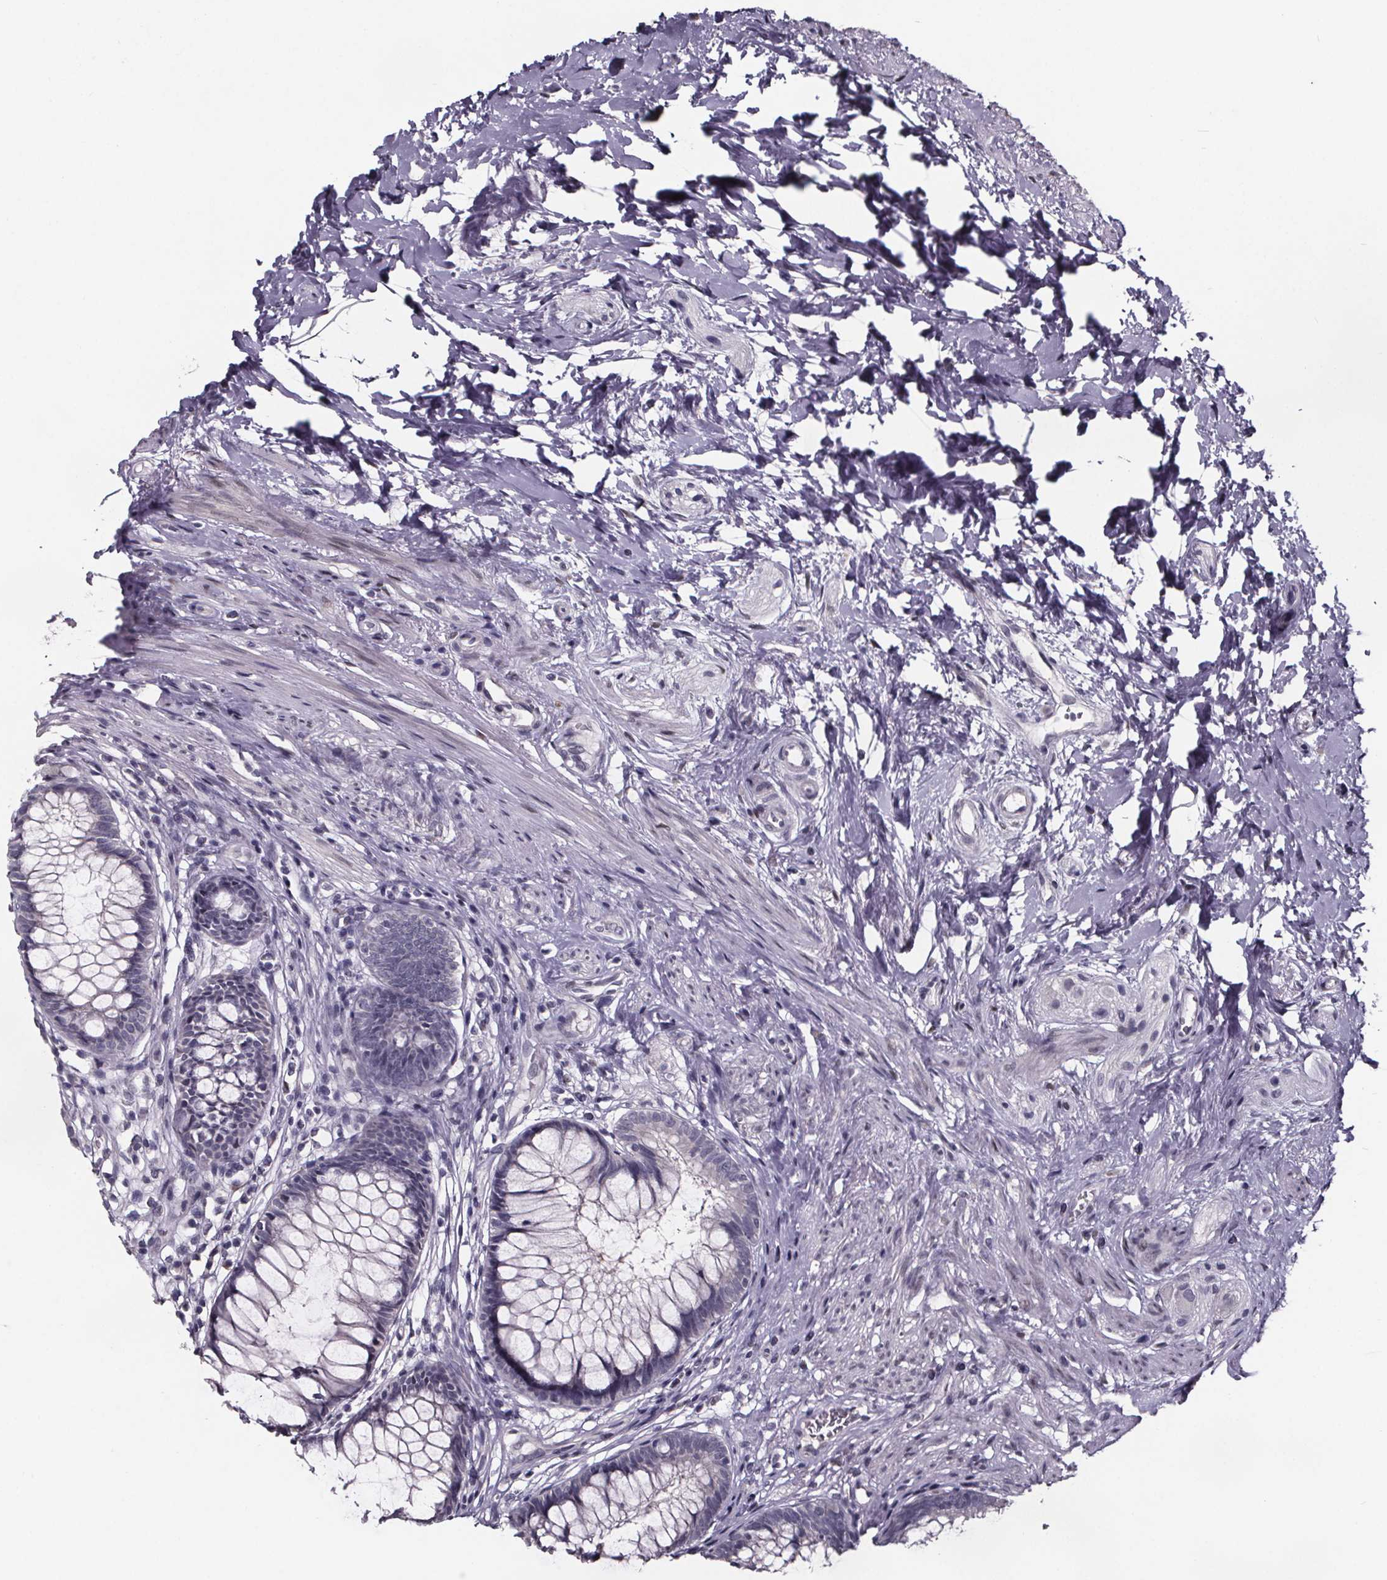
{"staining": {"intensity": "negative", "quantity": "none", "location": "none"}, "tissue": "rectum", "cell_type": "Glandular cells", "image_type": "normal", "snomed": [{"axis": "morphology", "description": "Normal tissue, NOS"}, {"axis": "topography", "description": "Smooth muscle"}, {"axis": "topography", "description": "Rectum"}], "caption": "DAB (3,3'-diaminobenzidine) immunohistochemical staining of unremarkable human rectum reveals no significant expression in glandular cells. (Brightfield microscopy of DAB (3,3'-diaminobenzidine) IHC at high magnification).", "gene": "AR", "patient": {"sex": "male", "age": 53}}